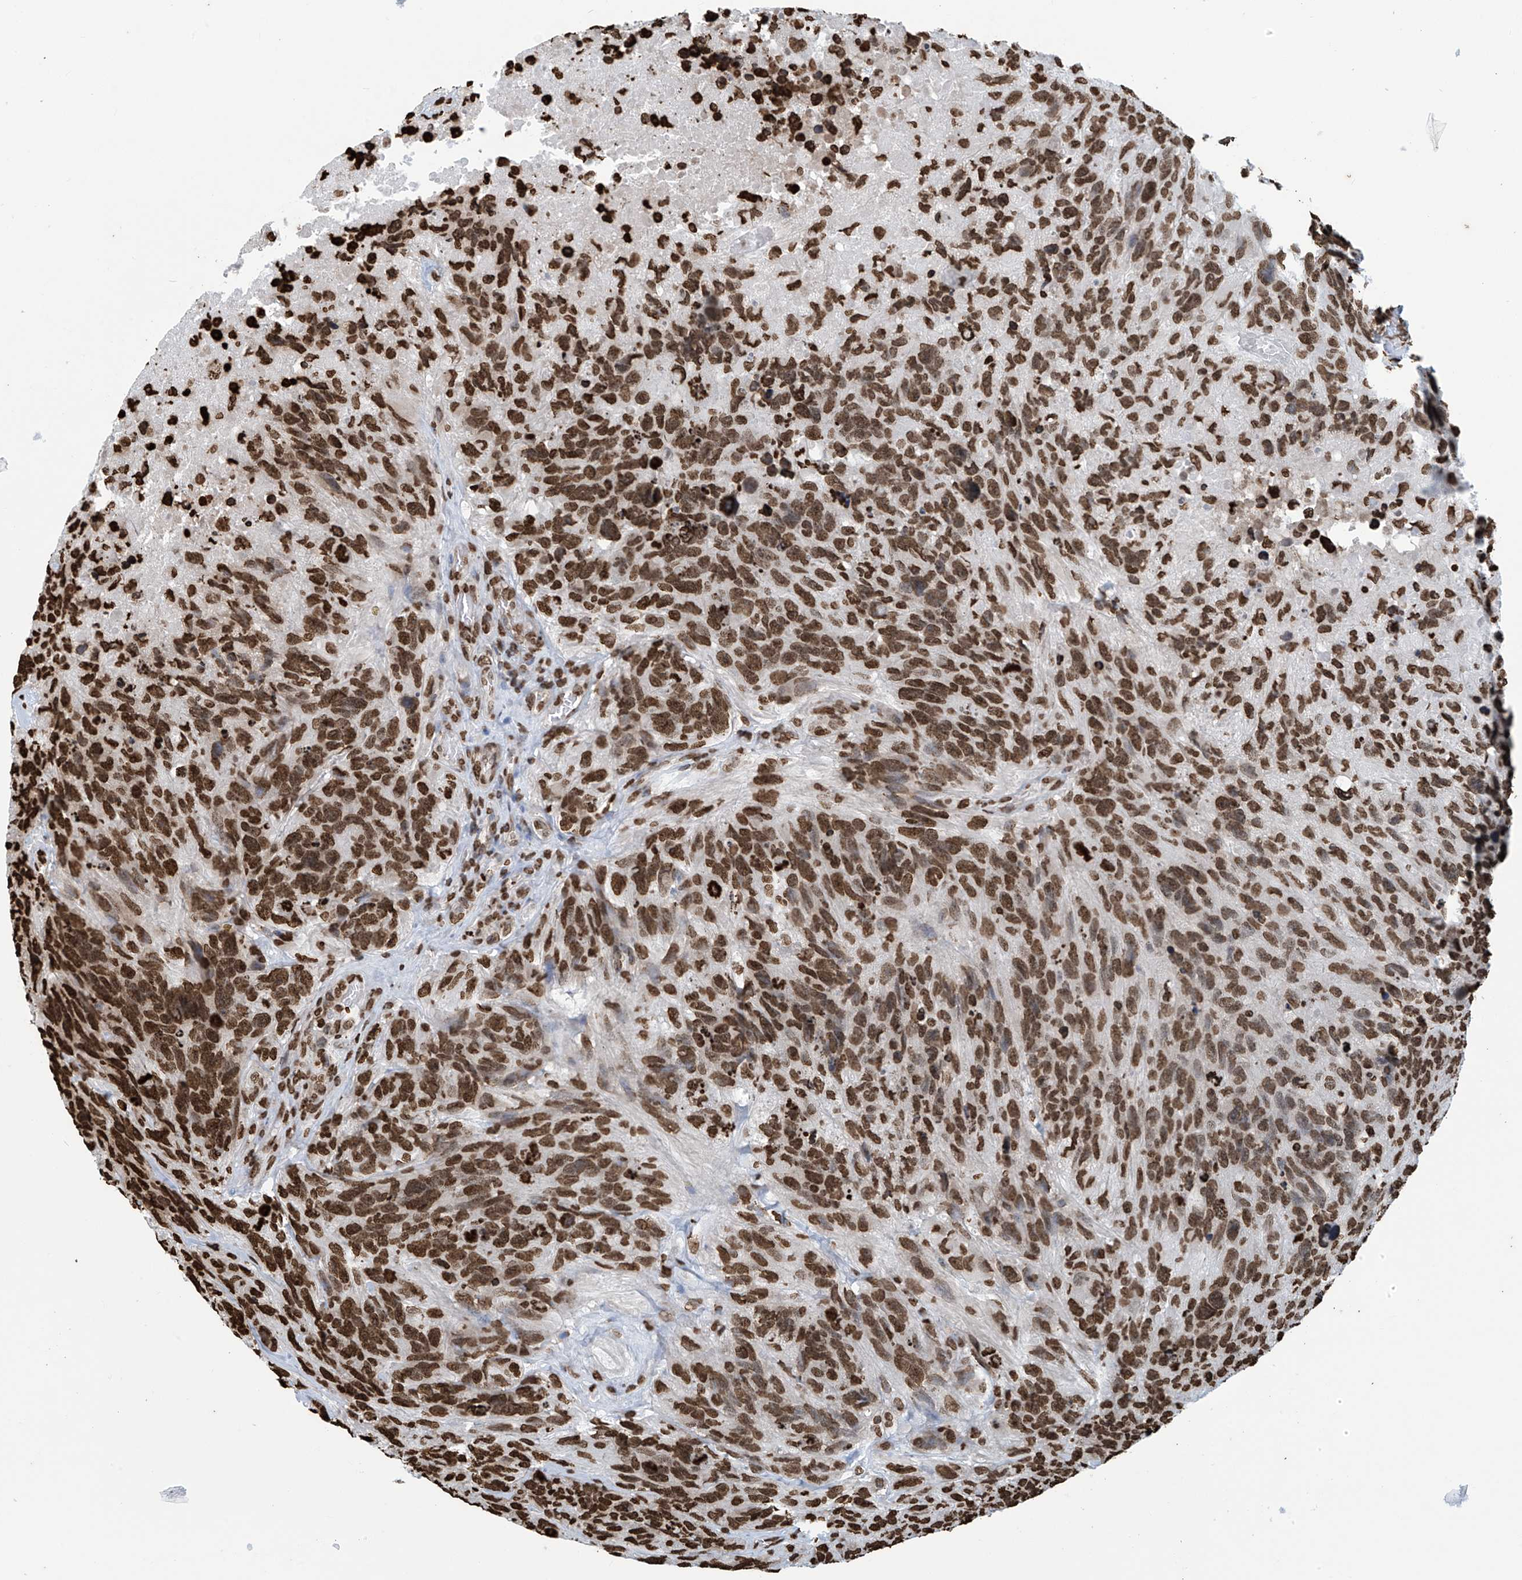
{"staining": {"intensity": "strong", "quantity": ">75%", "location": "nuclear"}, "tissue": "glioma", "cell_type": "Tumor cells", "image_type": "cancer", "snomed": [{"axis": "morphology", "description": "Glioma, malignant, High grade"}, {"axis": "topography", "description": "Brain"}], "caption": "Malignant glioma (high-grade) was stained to show a protein in brown. There is high levels of strong nuclear staining in about >75% of tumor cells. Ihc stains the protein in brown and the nuclei are stained blue.", "gene": "DPPA2", "patient": {"sex": "male", "age": 69}}